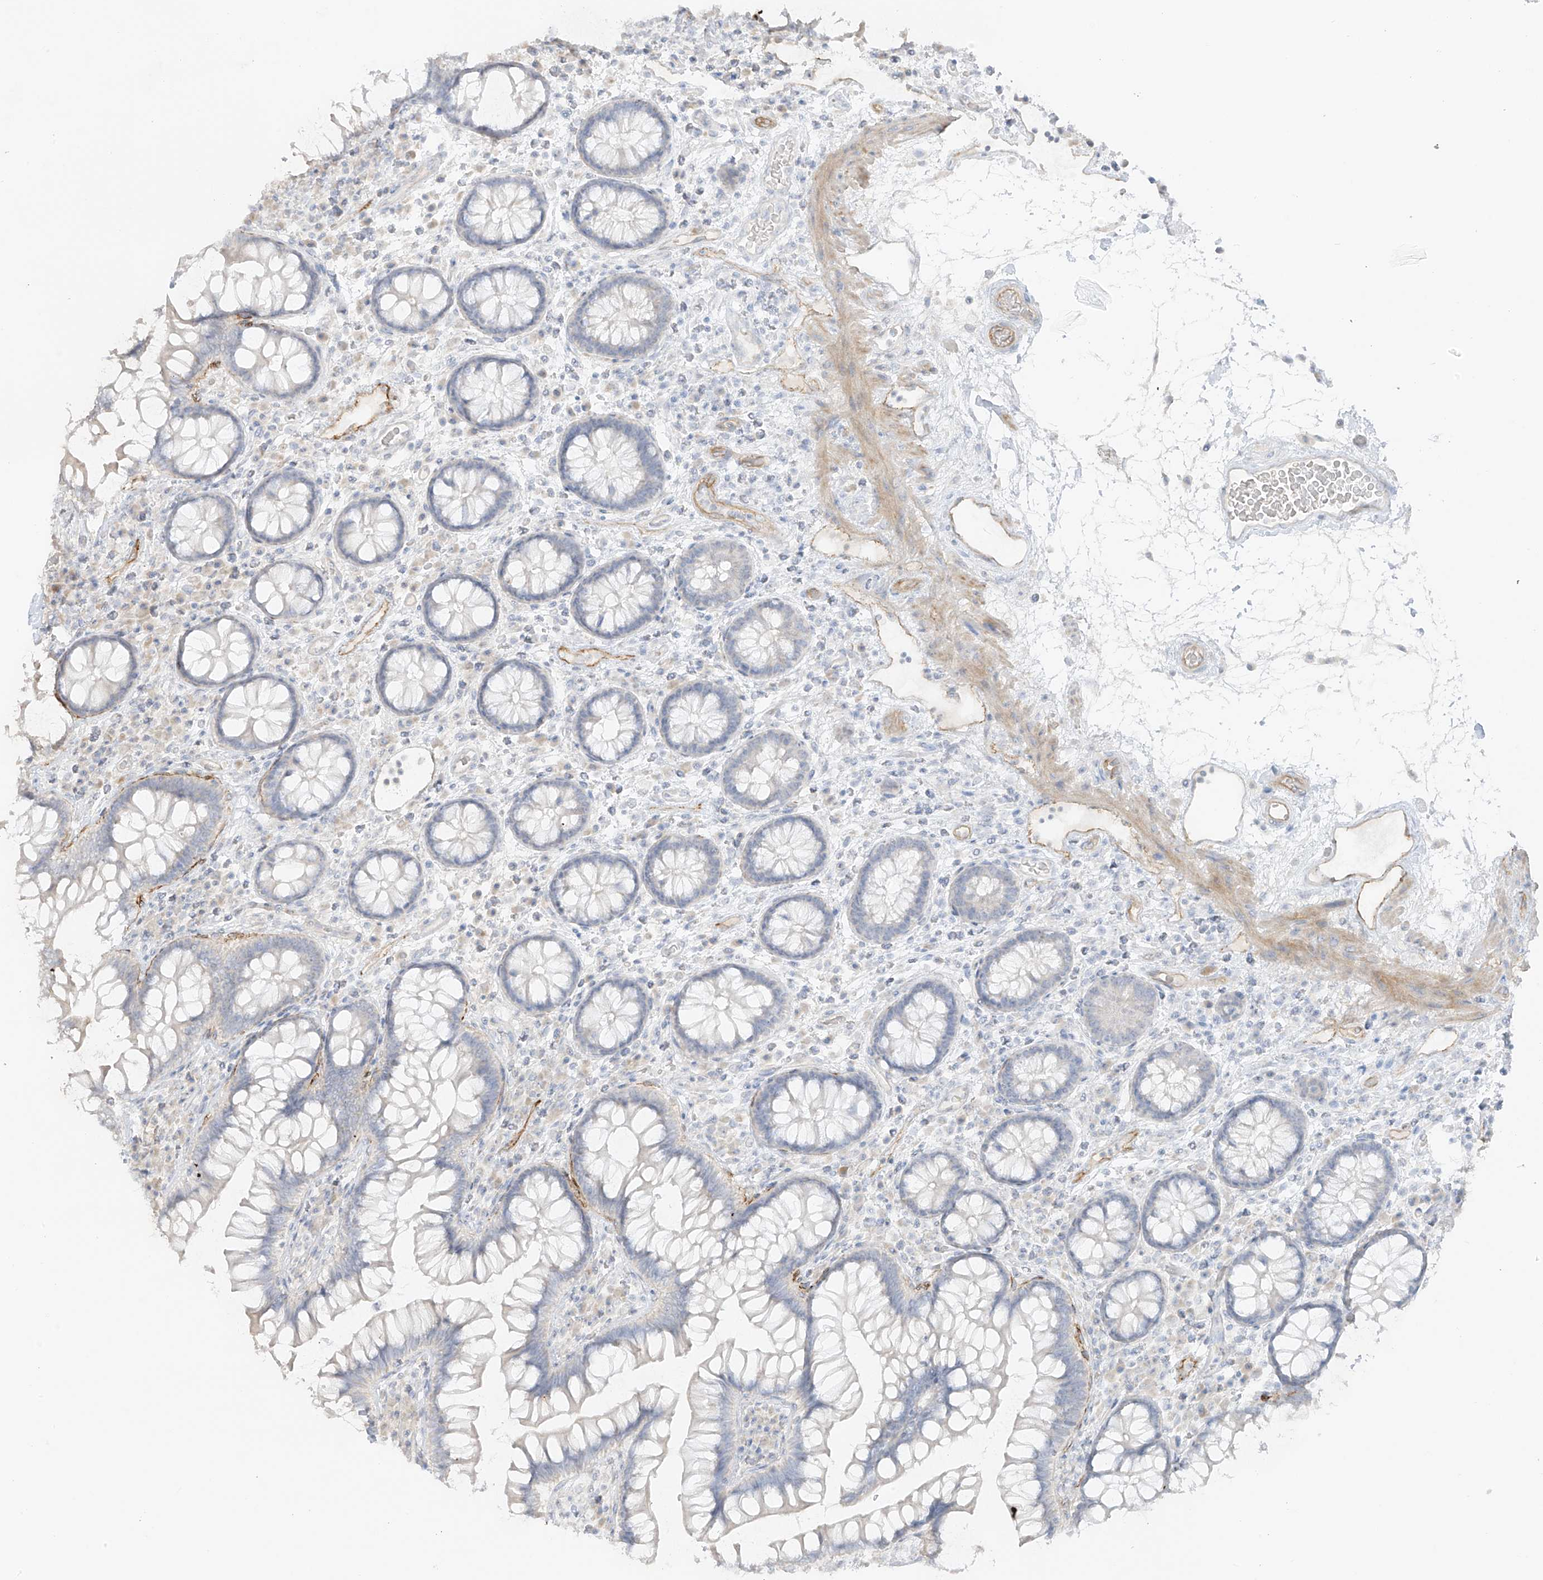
{"staining": {"intensity": "moderate", "quantity": "<25%", "location": "cytoplasmic/membranous"}, "tissue": "colon", "cell_type": "Endothelial cells", "image_type": "normal", "snomed": [{"axis": "morphology", "description": "Normal tissue, NOS"}, {"axis": "topography", "description": "Colon"}], "caption": "An IHC image of benign tissue is shown. Protein staining in brown highlights moderate cytoplasmic/membranous positivity in colon within endothelial cells. (Brightfield microscopy of DAB IHC at high magnification).", "gene": "C11orf87", "patient": {"sex": "female", "age": 79}}